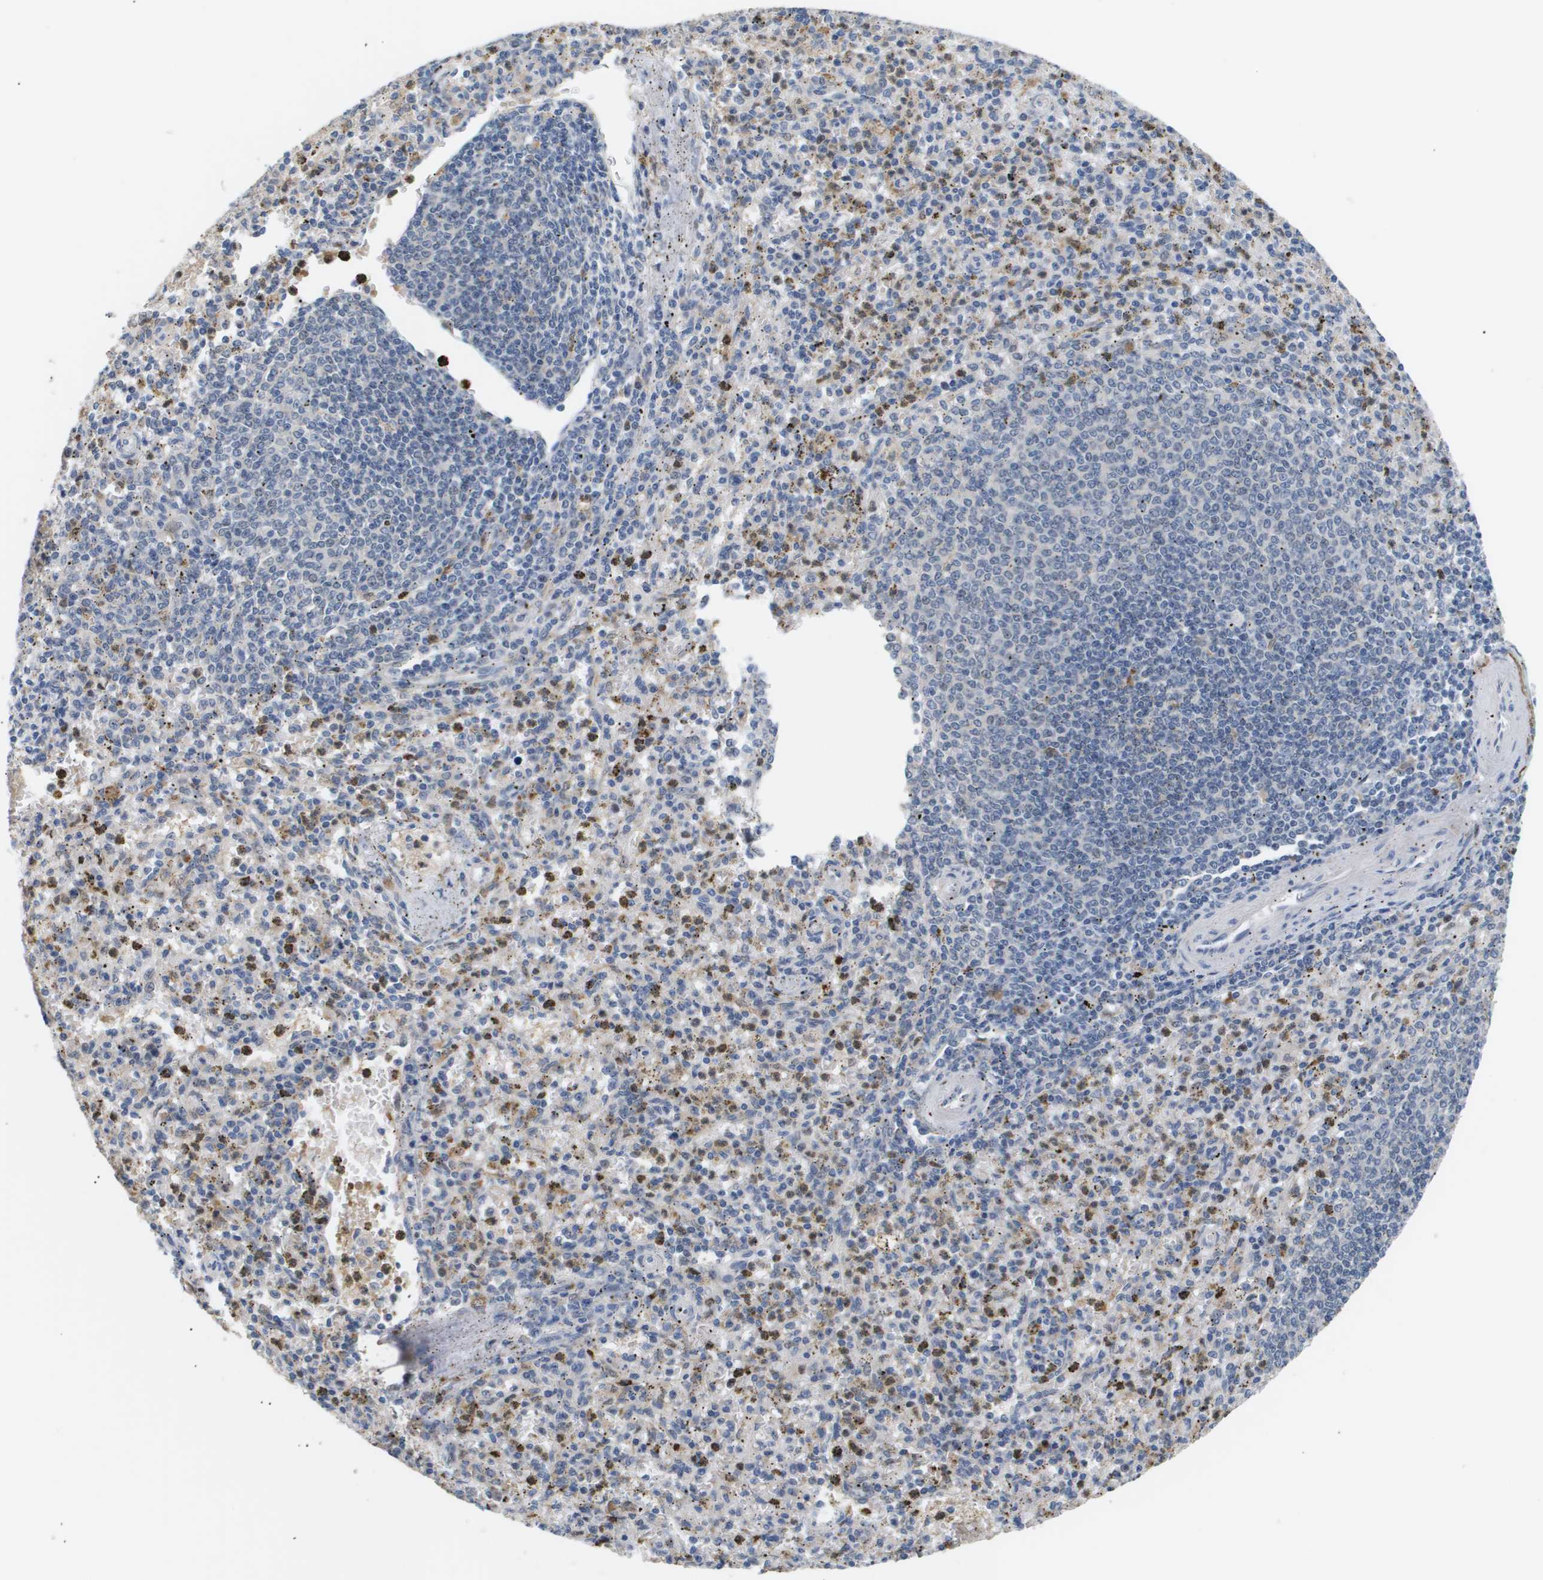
{"staining": {"intensity": "moderate", "quantity": "25%-75%", "location": "cytoplasmic/membranous,nuclear"}, "tissue": "spleen", "cell_type": "Cells in red pulp", "image_type": "normal", "snomed": [{"axis": "morphology", "description": "Normal tissue, NOS"}, {"axis": "topography", "description": "Spleen"}], "caption": "High-magnification brightfield microscopy of unremarkable spleen stained with DAB (3,3'-diaminobenzidine) (brown) and counterstained with hematoxylin (blue). cells in red pulp exhibit moderate cytoplasmic/membranous,nuclear expression is appreciated in approximately25%-75% of cells. The protein of interest is stained brown, and the nuclei are stained in blue (DAB IHC with brightfield microscopy, high magnification).", "gene": "AKR1A1", "patient": {"sex": "male", "age": 72}}